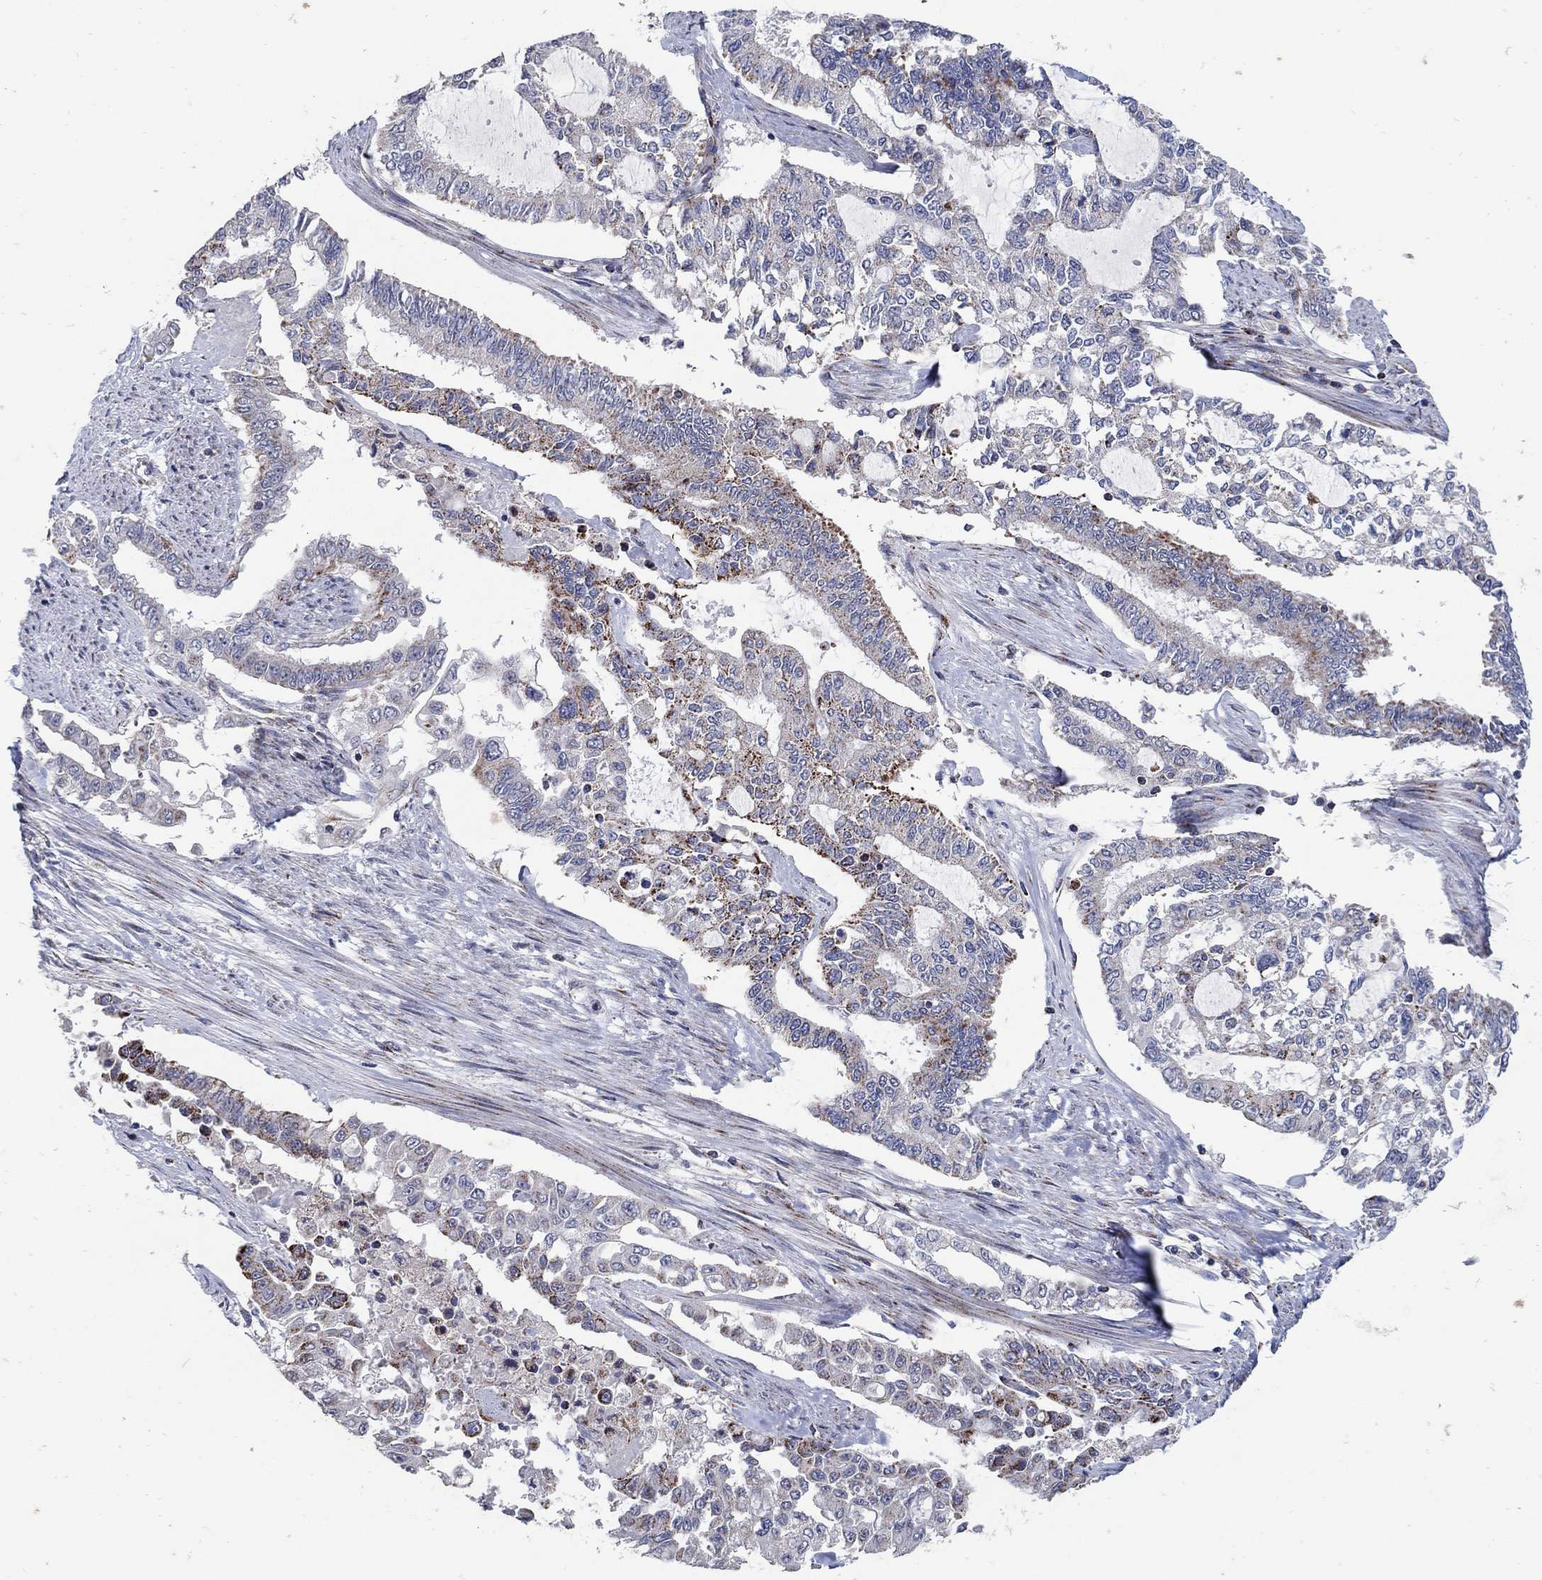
{"staining": {"intensity": "strong", "quantity": "25%-75%", "location": "cytoplasmic/membranous"}, "tissue": "endometrial cancer", "cell_type": "Tumor cells", "image_type": "cancer", "snomed": [{"axis": "morphology", "description": "Adenocarcinoma, NOS"}, {"axis": "topography", "description": "Uterus"}], "caption": "Tumor cells reveal high levels of strong cytoplasmic/membranous positivity in about 25%-75% of cells in endometrial cancer (adenocarcinoma).", "gene": "HMX2", "patient": {"sex": "female", "age": 59}}